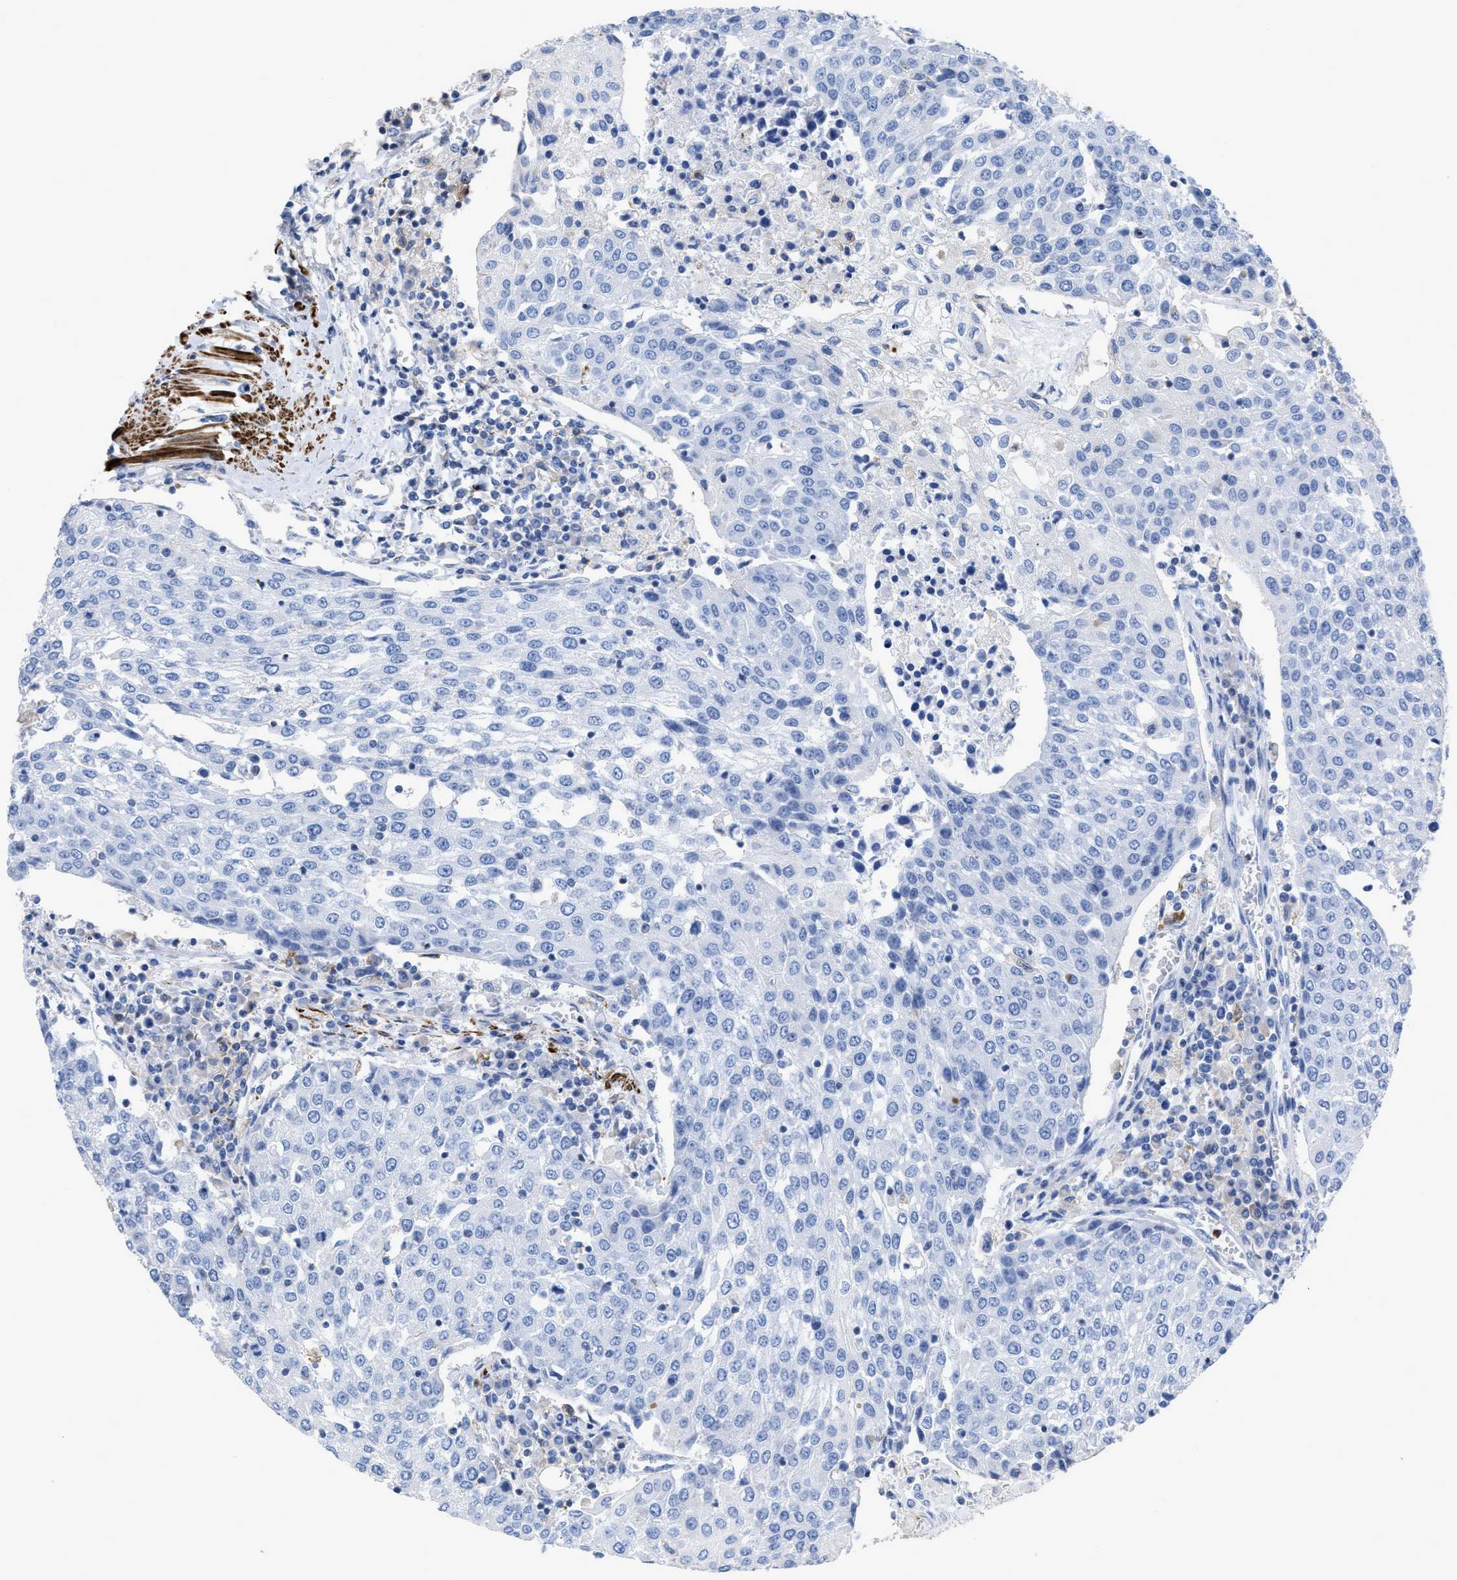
{"staining": {"intensity": "negative", "quantity": "none", "location": "none"}, "tissue": "urothelial cancer", "cell_type": "Tumor cells", "image_type": "cancer", "snomed": [{"axis": "morphology", "description": "Urothelial carcinoma, High grade"}, {"axis": "topography", "description": "Urinary bladder"}], "caption": "This micrograph is of urothelial cancer stained with immunohistochemistry to label a protein in brown with the nuclei are counter-stained blue. There is no staining in tumor cells.", "gene": "PRMT2", "patient": {"sex": "female", "age": 85}}